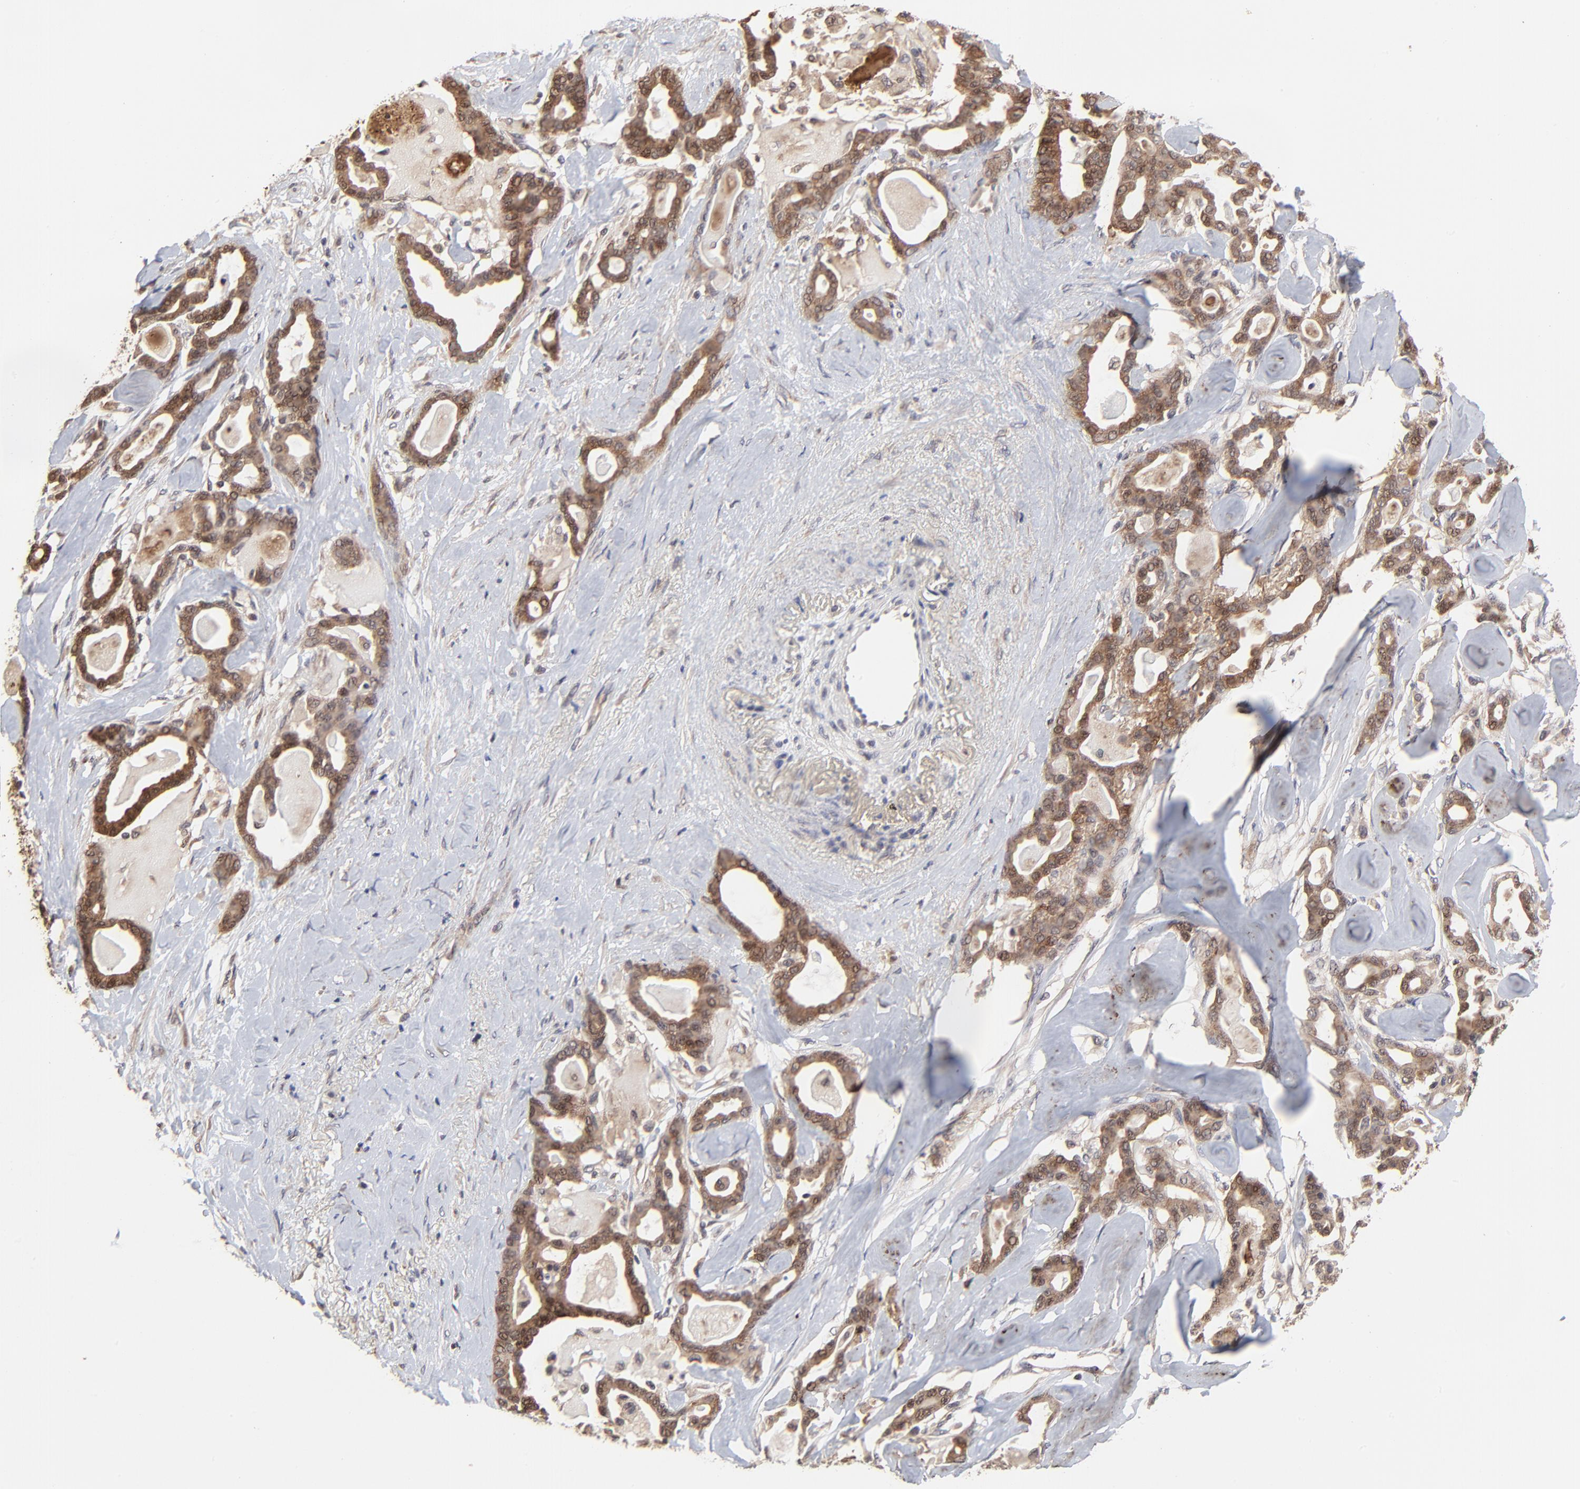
{"staining": {"intensity": "moderate", "quantity": ">75%", "location": "cytoplasmic/membranous"}, "tissue": "pancreatic cancer", "cell_type": "Tumor cells", "image_type": "cancer", "snomed": [{"axis": "morphology", "description": "Adenocarcinoma, NOS"}, {"axis": "topography", "description": "Pancreas"}], "caption": "The immunohistochemical stain labels moderate cytoplasmic/membranous expression in tumor cells of adenocarcinoma (pancreatic) tissue.", "gene": "FRMD8", "patient": {"sex": "male", "age": 63}}